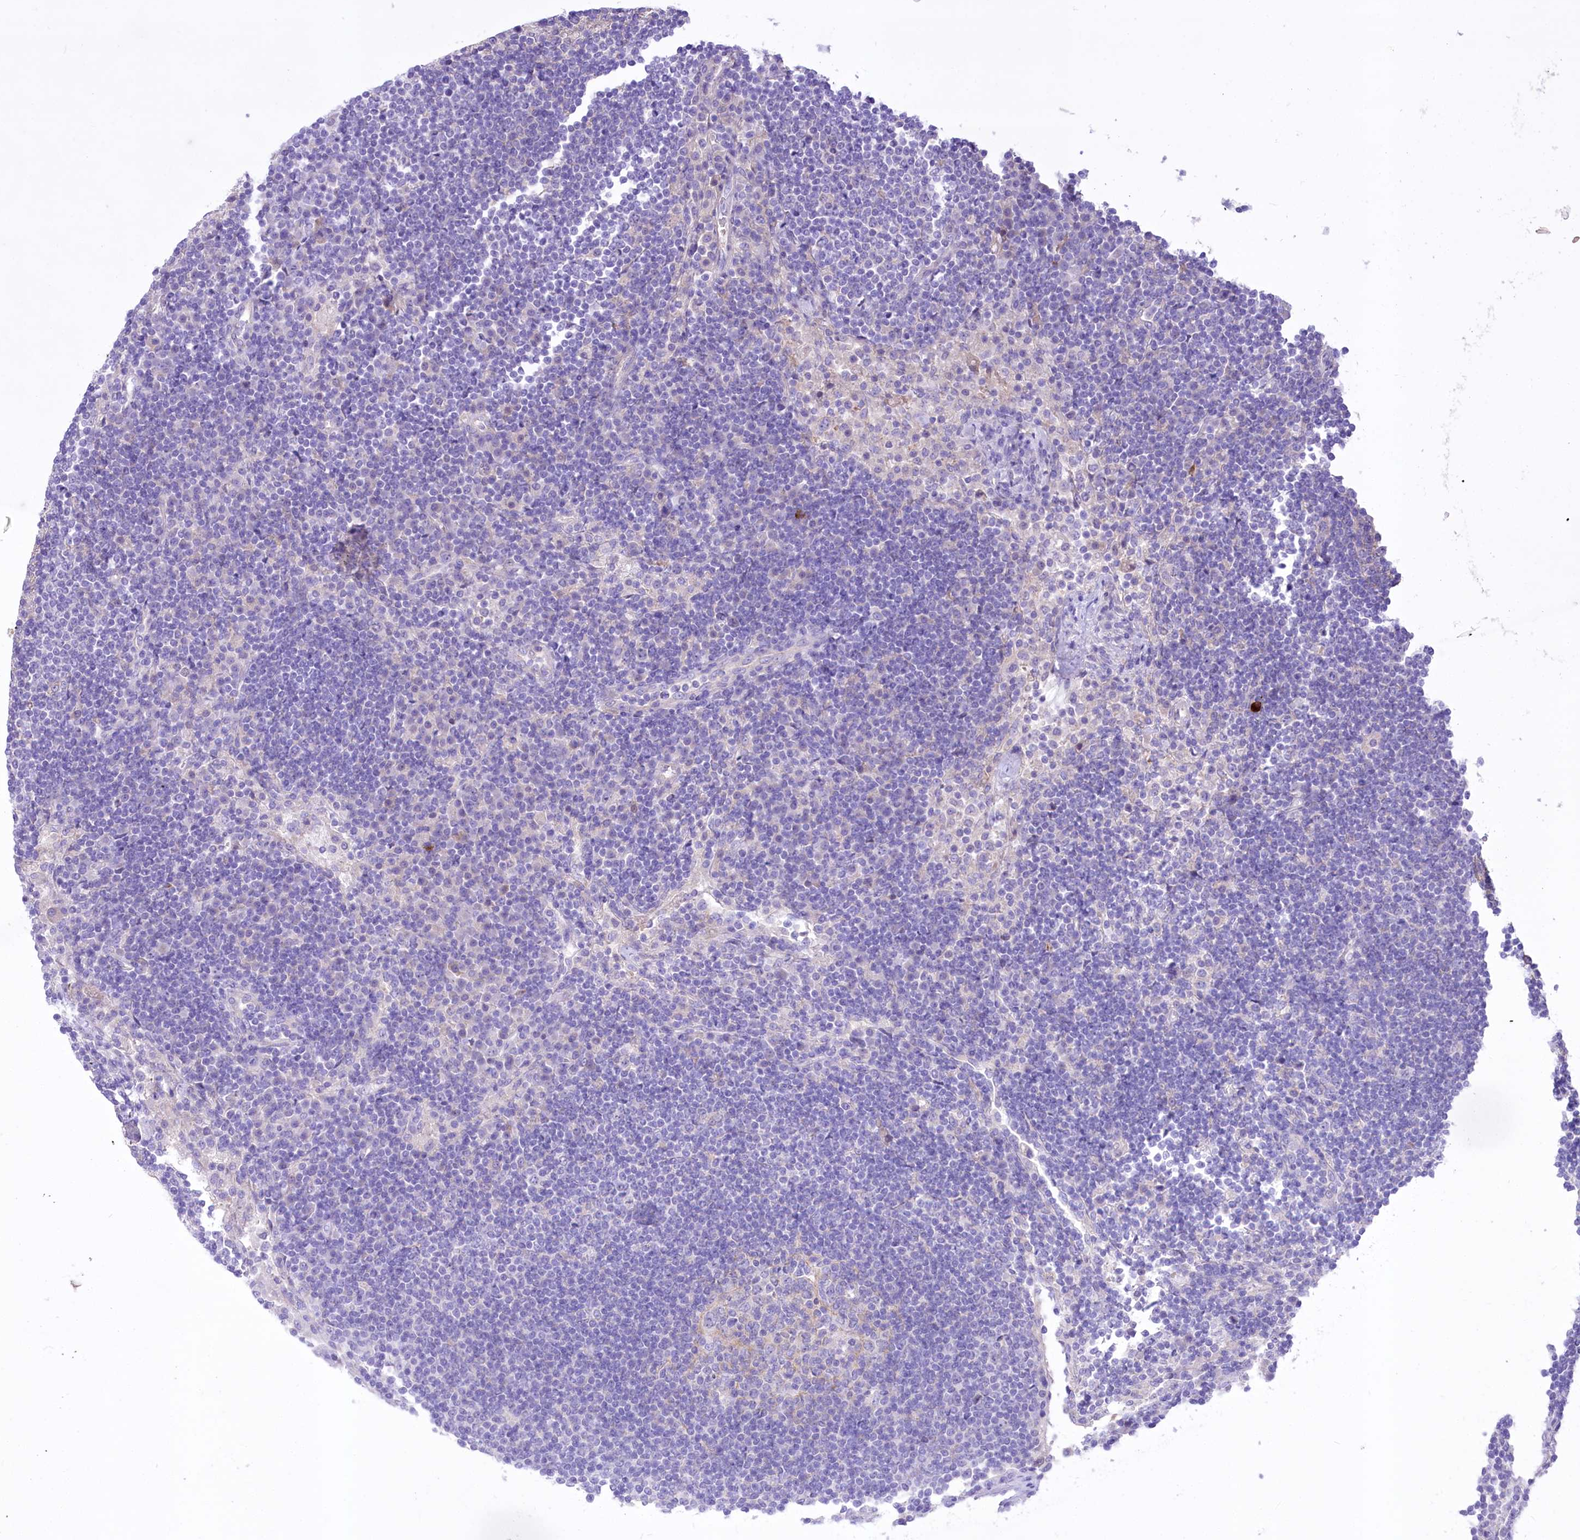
{"staining": {"intensity": "negative", "quantity": "none", "location": "none"}, "tissue": "lymph node", "cell_type": "Germinal center cells", "image_type": "normal", "snomed": [{"axis": "morphology", "description": "Normal tissue, NOS"}, {"axis": "topography", "description": "Lymph node"}], "caption": "Immunohistochemistry (IHC) image of benign lymph node: lymph node stained with DAB reveals no significant protein expression in germinal center cells.", "gene": "LRRC34", "patient": {"sex": "female", "age": 53}}